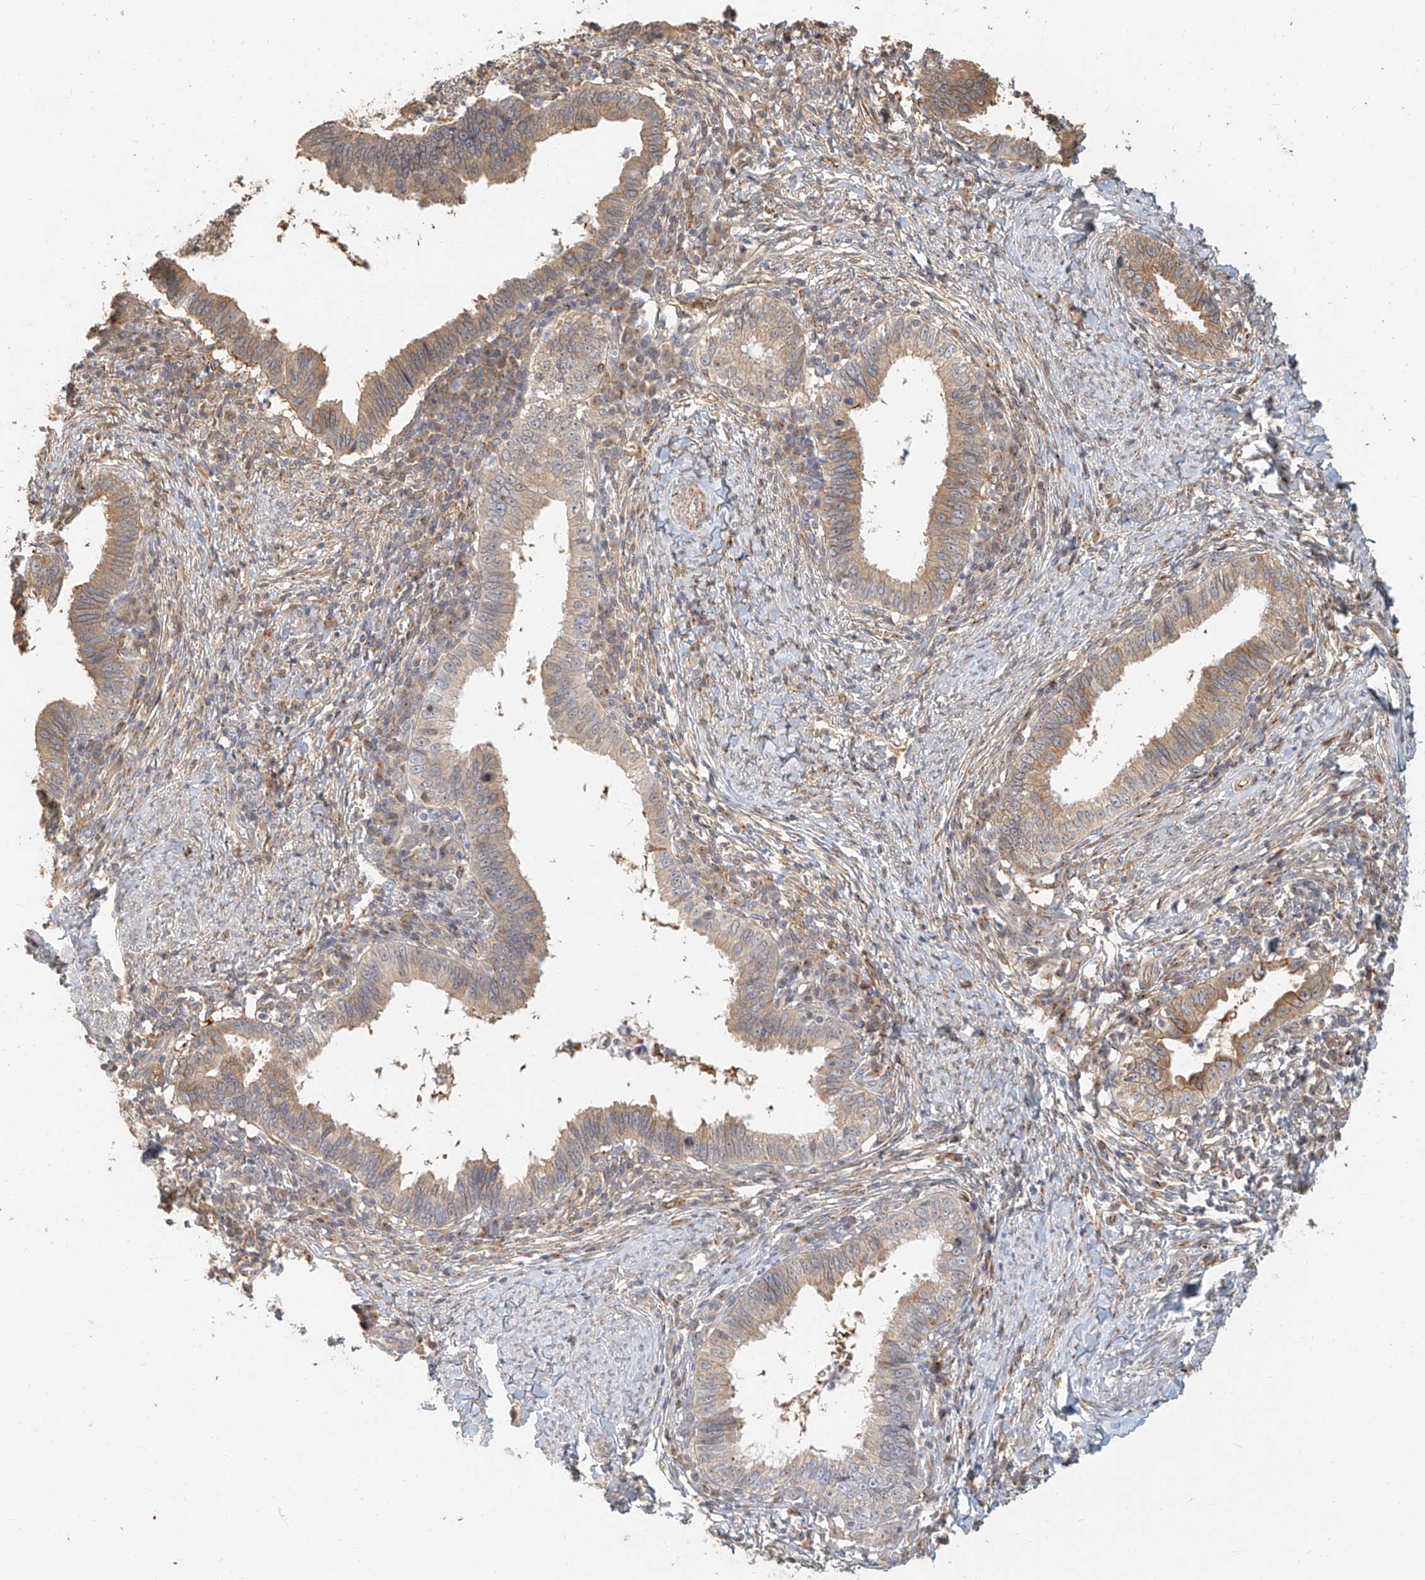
{"staining": {"intensity": "moderate", "quantity": "25%-75%", "location": "cytoplasmic/membranous"}, "tissue": "cervical cancer", "cell_type": "Tumor cells", "image_type": "cancer", "snomed": [{"axis": "morphology", "description": "Adenocarcinoma, NOS"}, {"axis": "topography", "description": "Cervix"}], "caption": "A high-resolution micrograph shows immunohistochemistry staining of cervical cancer (adenocarcinoma), which shows moderate cytoplasmic/membranous positivity in about 25%-75% of tumor cells.", "gene": "NAP1L1", "patient": {"sex": "female", "age": 36}}